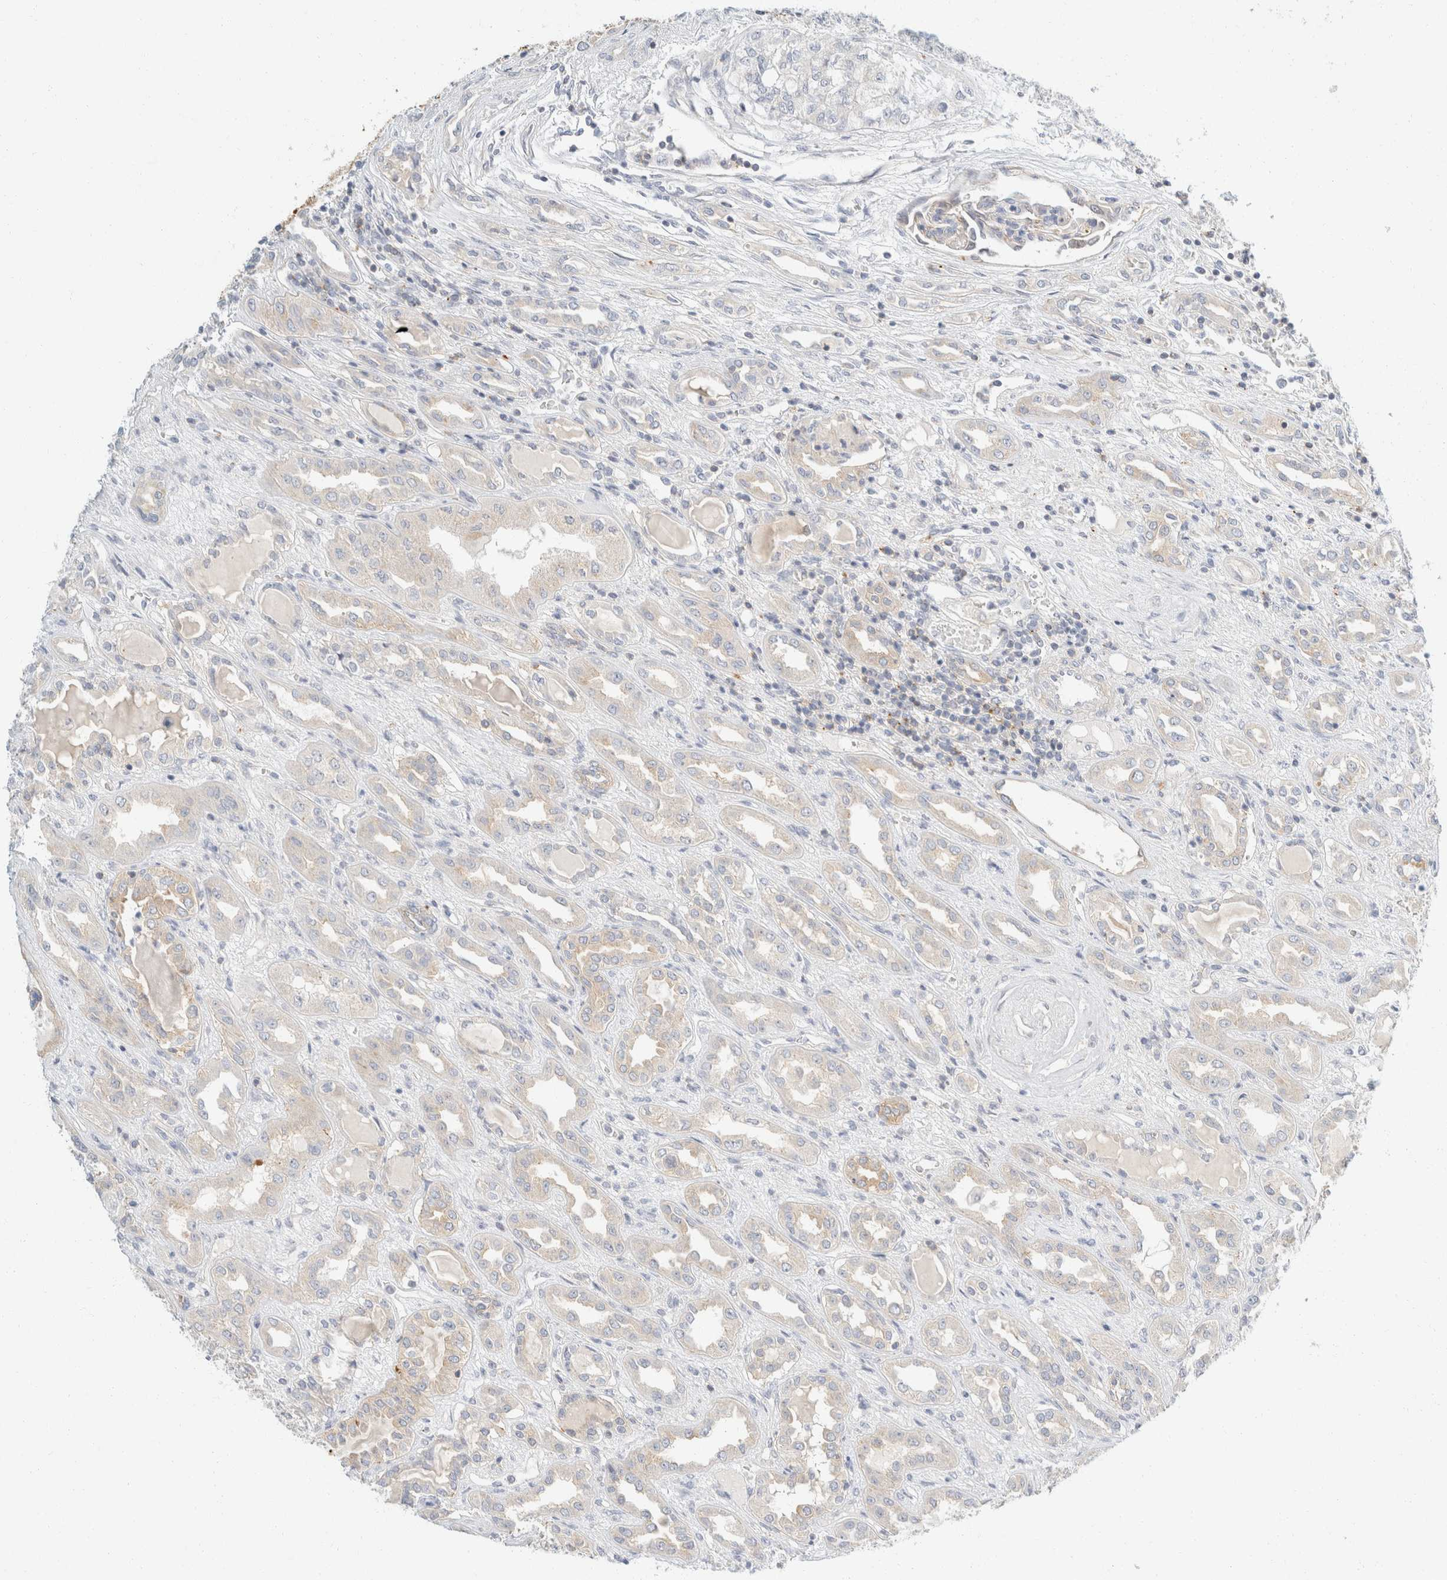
{"staining": {"intensity": "negative", "quantity": "none", "location": "none"}, "tissue": "renal cancer", "cell_type": "Tumor cells", "image_type": "cancer", "snomed": [{"axis": "morphology", "description": "Adenocarcinoma, NOS"}, {"axis": "topography", "description": "Kidney"}], "caption": "Renal cancer (adenocarcinoma) was stained to show a protein in brown. There is no significant positivity in tumor cells. (DAB (3,3'-diaminobenzidine) immunohistochemistry (IHC), high magnification).", "gene": "SH3GLB2", "patient": {"sex": "female", "age": 54}}